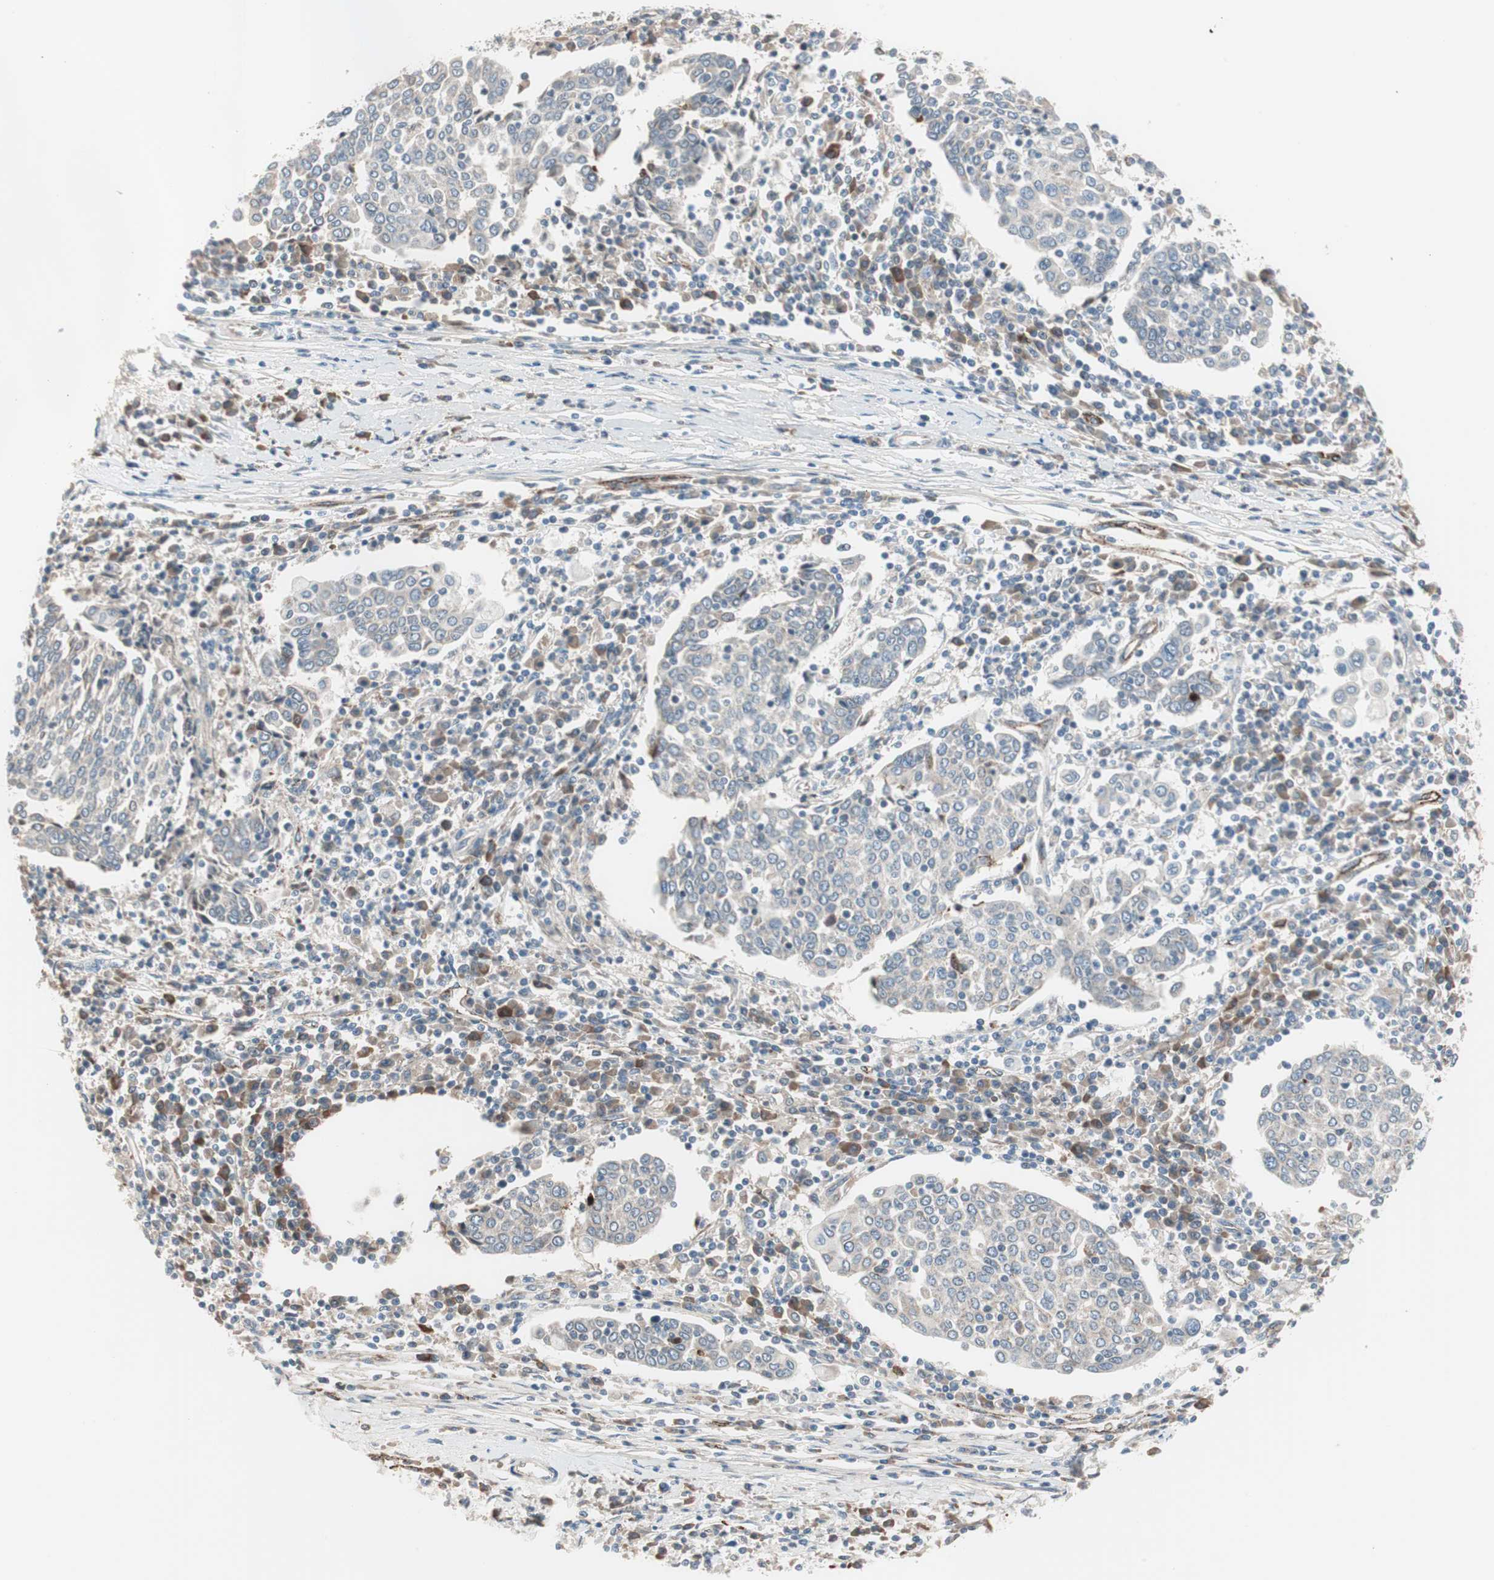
{"staining": {"intensity": "negative", "quantity": "none", "location": "none"}, "tissue": "cervical cancer", "cell_type": "Tumor cells", "image_type": "cancer", "snomed": [{"axis": "morphology", "description": "Squamous cell carcinoma, NOS"}, {"axis": "topography", "description": "Cervix"}], "caption": "Immunohistochemistry histopathology image of neoplastic tissue: human cervical cancer (squamous cell carcinoma) stained with DAB shows no significant protein staining in tumor cells. (DAB (3,3'-diaminobenzidine) immunohistochemistry (IHC) visualized using brightfield microscopy, high magnification).", "gene": "FGFR4", "patient": {"sex": "female", "age": 40}}